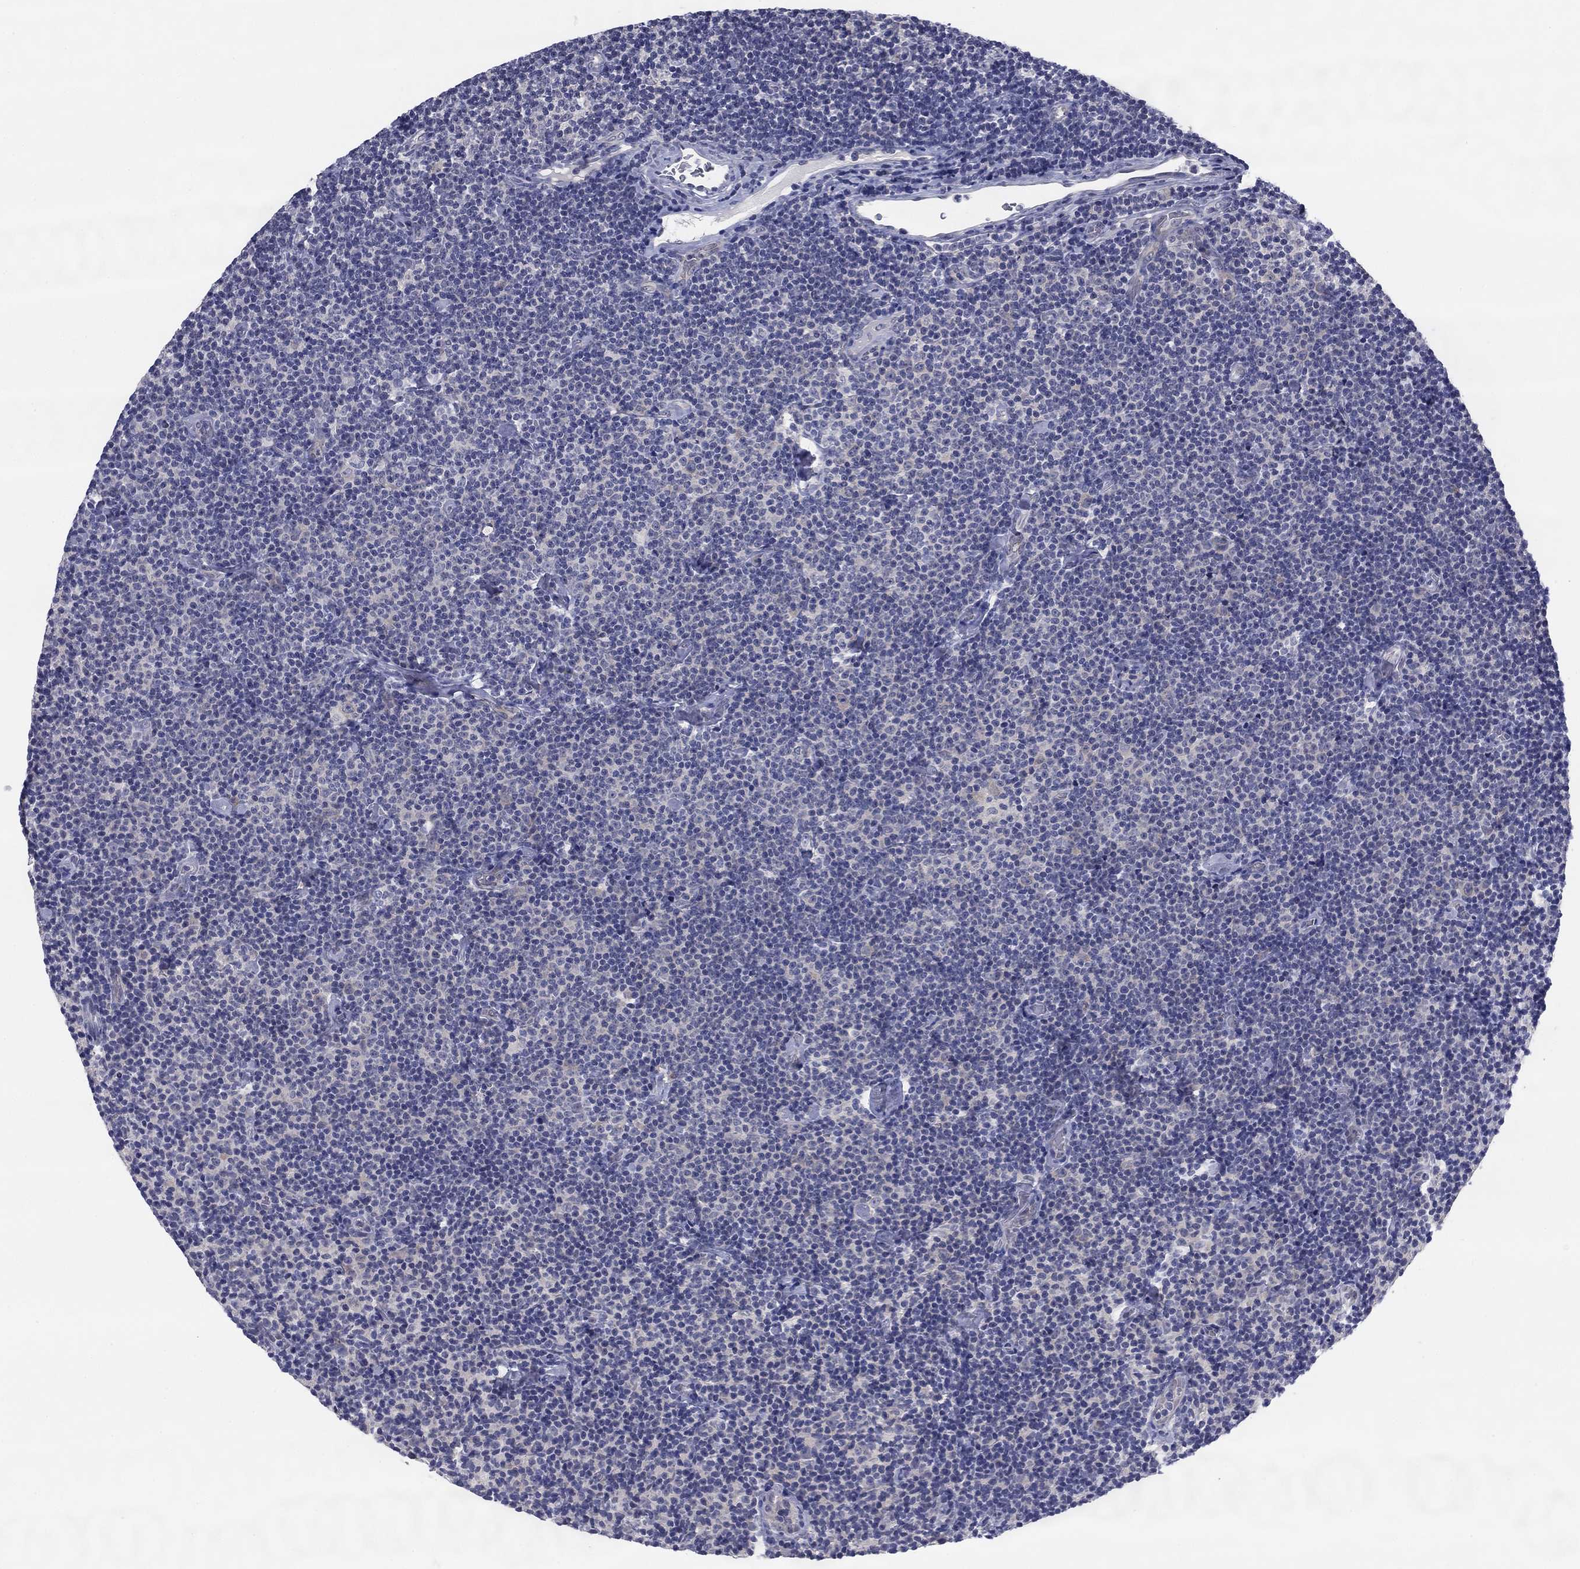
{"staining": {"intensity": "negative", "quantity": "none", "location": "none"}, "tissue": "lymphoma", "cell_type": "Tumor cells", "image_type": "cancer", "snomed": [{"axis": "morphology", "description": "Malignant lymphoma, non-Hodgkin's type, Low grade"}, {"axis": "topography", "description": "Lymph node"}], "caption": "High power microscopy micrograph of an immunohistochemistry (IHC) histopathology image of lymphoma, revealing no significant staining in tumor cells. Brightfield microscopy of IHC stained with DAB (3,3'-diaminobenzidine) (brown) and hematoxylin (blue), captured at high magnification.", "gene": "REXO5", "patient": {"sex": "male", "age": 81}}